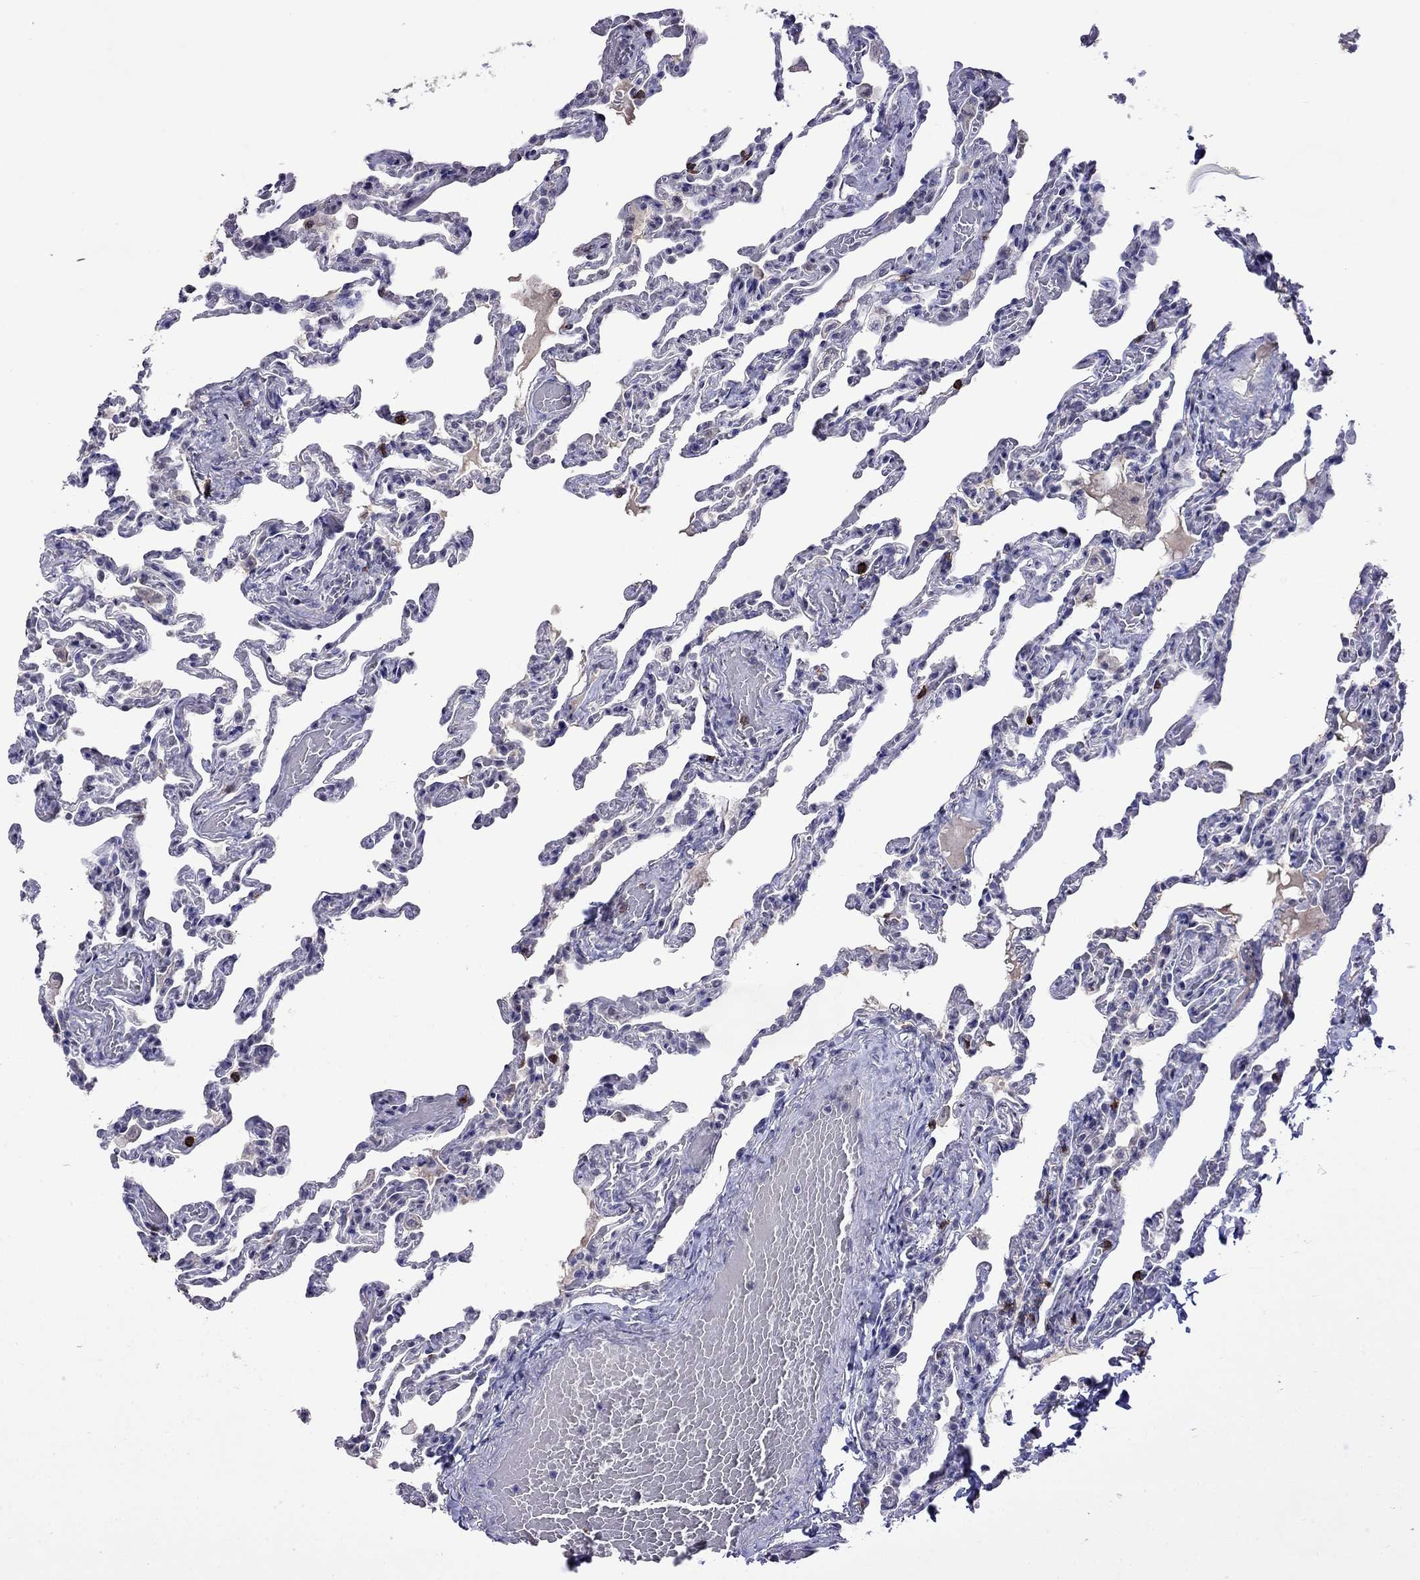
{"staining": {"intensity": "negative", "quantity": "none", "location": "none"}, "tissue": "lung", "cell_type": "Alveolar cells", "image_type": "normal", "snomed": [{"axis": "morphology", "description": "Normal tissue, NOS"}, {"axis": "topography", "description": "Lung"}], "caption": "High power microscopy histopathology image of an IHC photomicrograph of benign lung, revealing no significant positivity in alveolar cells. (Brightfield microscopy of DAB IHC at high magnification).", "gene": "CD8B", "patient": {"sex": "female", "age": 43}}